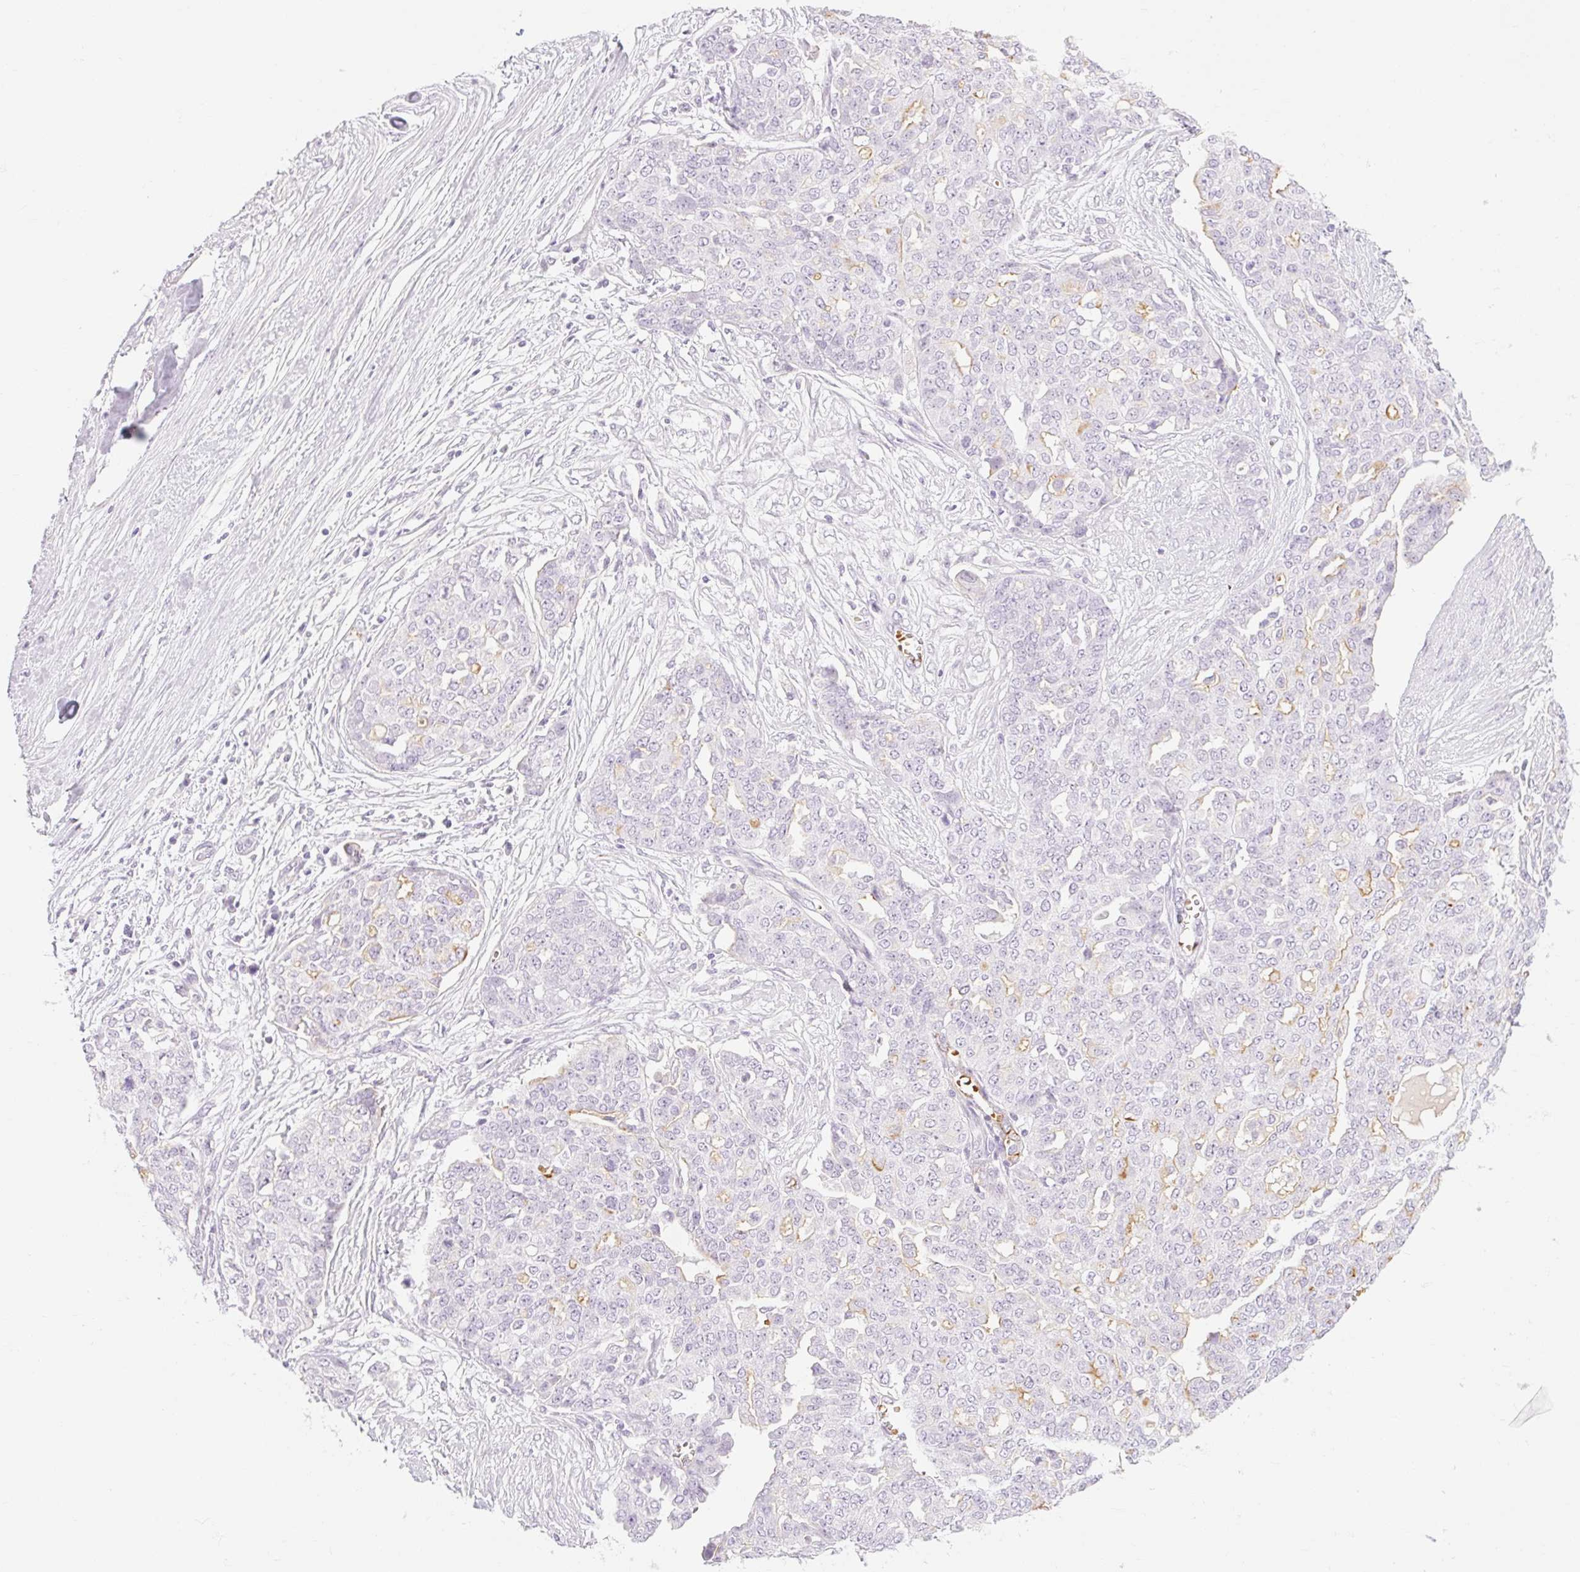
{"staining": {"intensity": "negative", "quantity": "none", "location": "none"}, "tissue": "ovarian cancer", "cell_type": "Tumor cells", "image_type": "cancer", "snomed": [{"axis": "morphology", "description": "Cystadenocarcinoma, serous, NOS"}, {"axis": "topography", "description": "Soft tissue"}, {"axis": "topography", "description": "Ovary"}], "caption": "IHC micrograph of ovarian cancer stained for a protein (brown), which demonstrates no staining in tumor cells.", "gene": "TAF1L", "patient": {"sex": "female", "age": 57}}